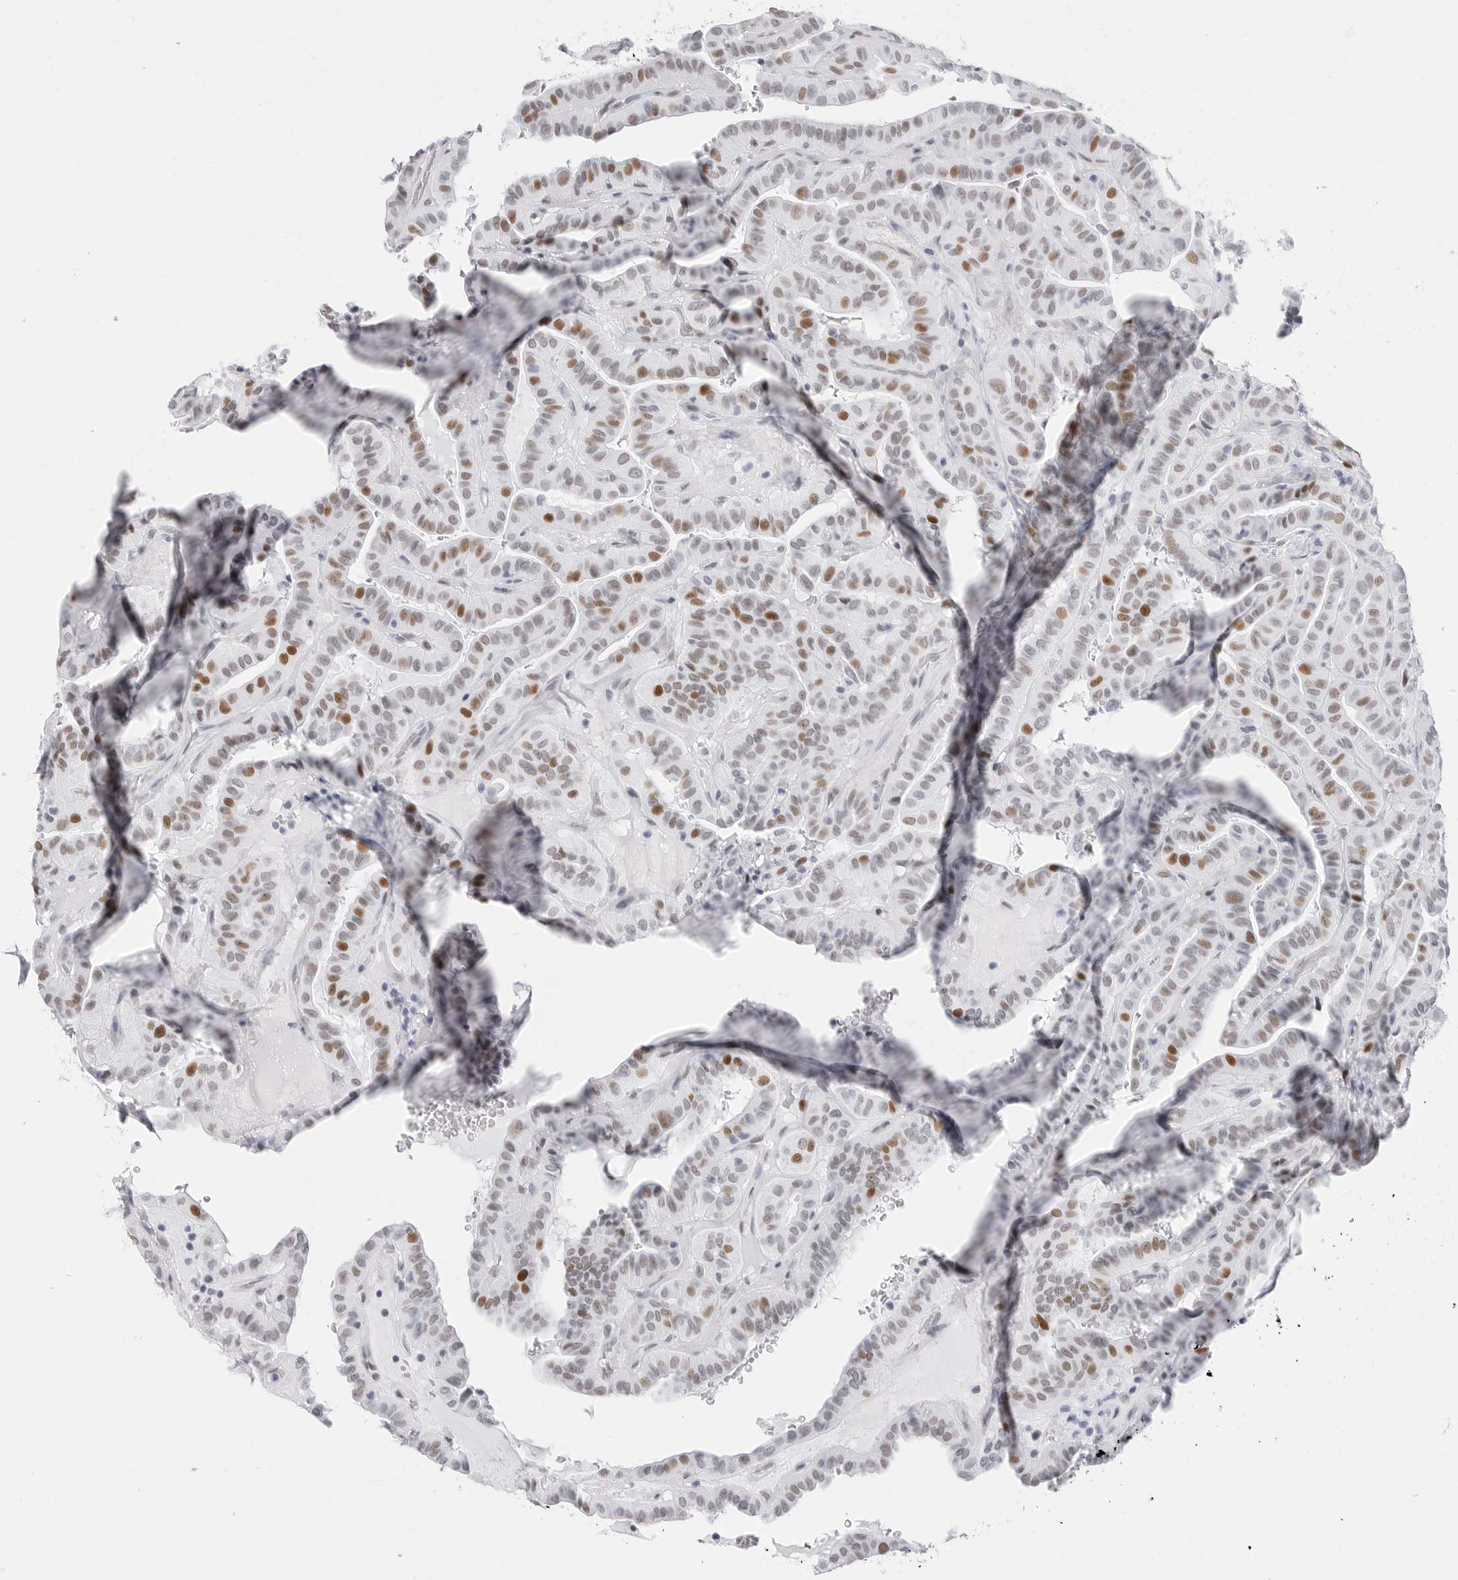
{"staining": {"intensity": "moderate", "quantity": ">75%", "location": "nuclear"}, "tissue": "thyroid cancer", "cell_type": "Tumor cells", "image_type": "cancer", "snomed": [{"axis": "morphology", "description": "Papillary adenocarcinoma, NOS"}, {"axis": "topography", "description": "Thyroid gland"}], "caption": "This photomicrograph exhibits IHC staining of thyroid cancer, with medium moderate nuclear expression in about >75% of tumor cells.", "gene": "NASP", "patient": {"sex": "male", "age": 77}}